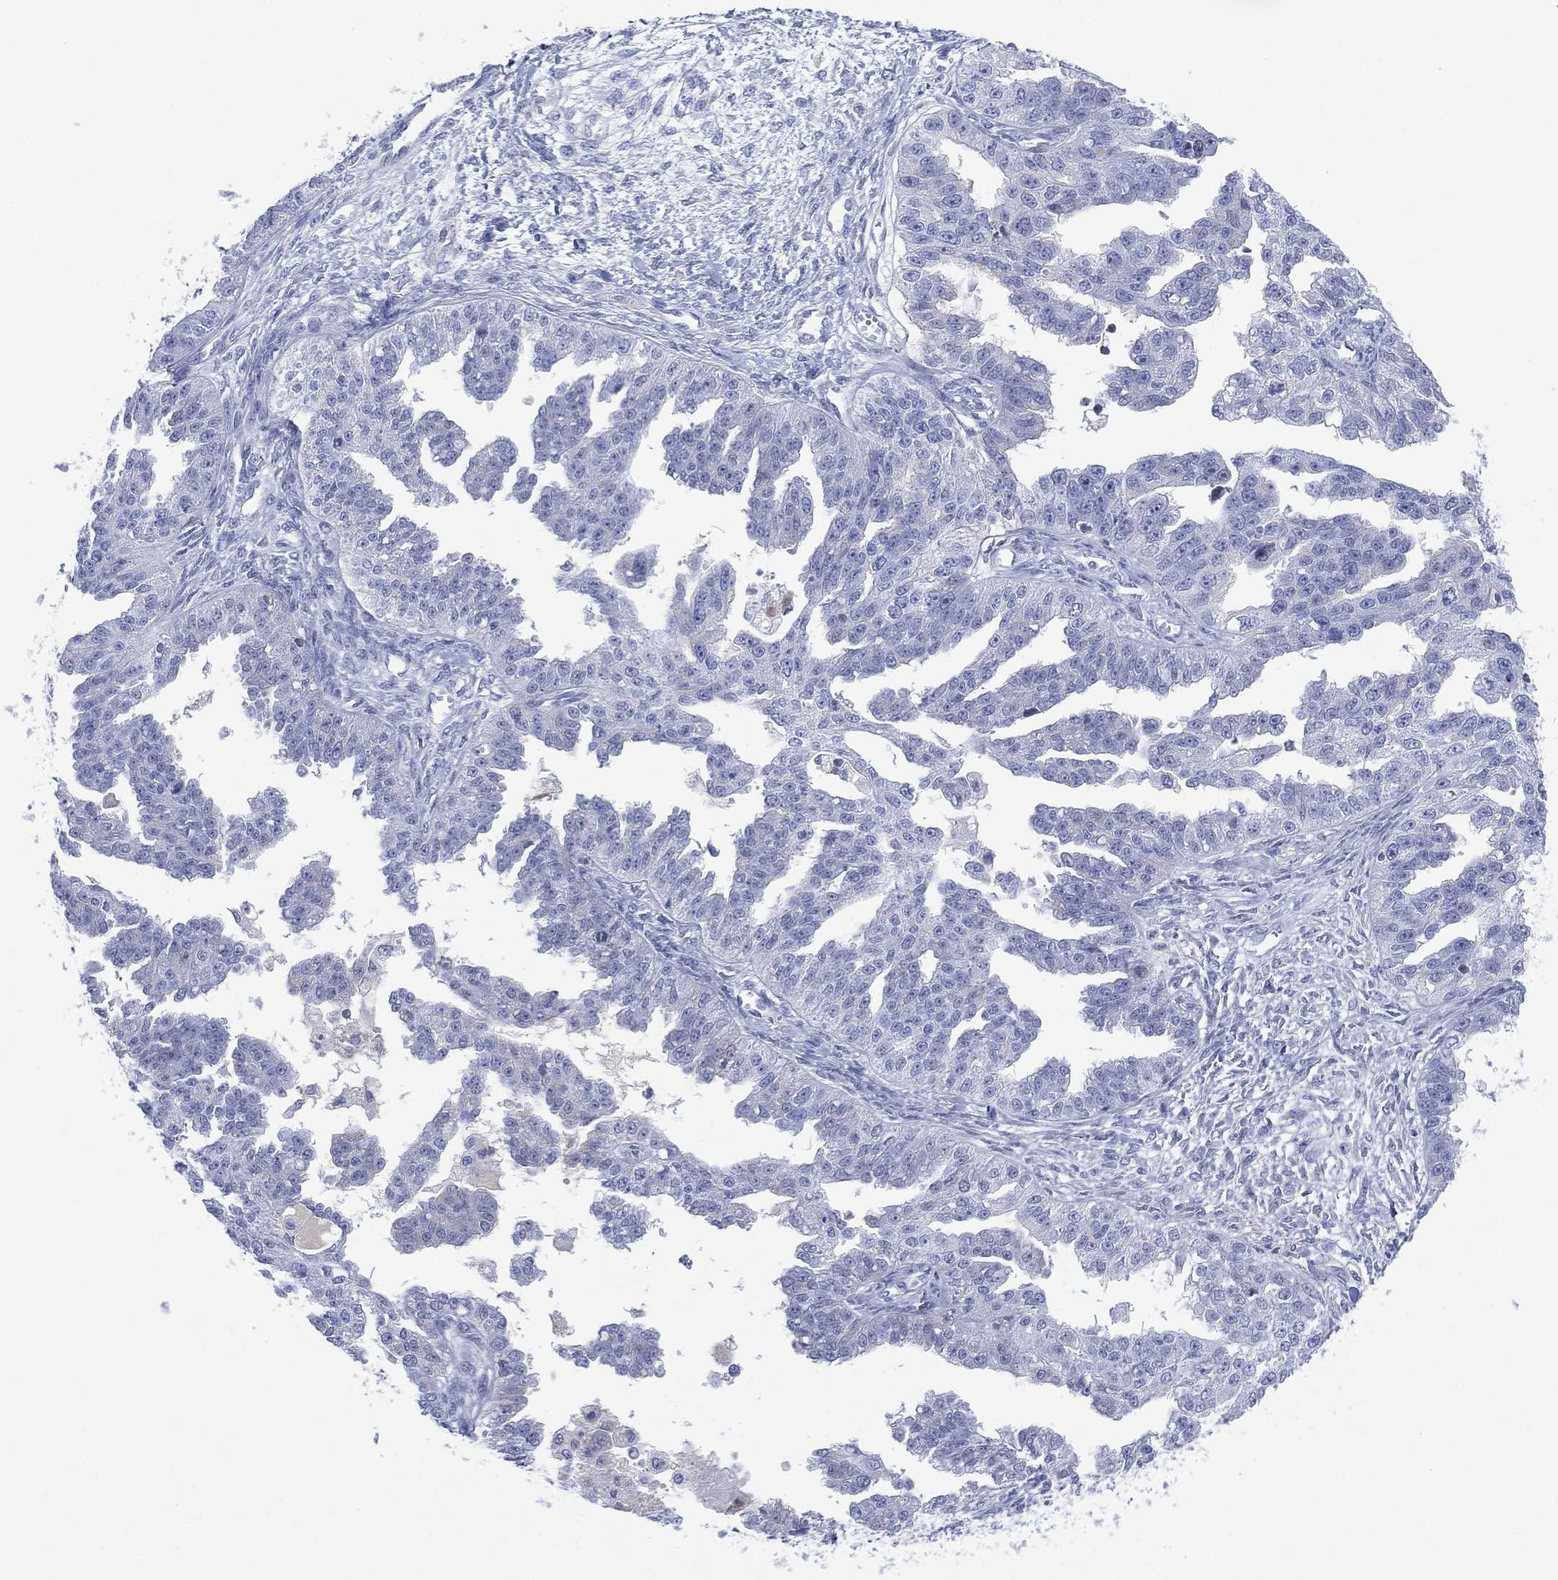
{"staining": {"intensity": "negative", "quantity": "none", "location": "none"}, "tissue": "ovarian cancer", "cell_type": "Tumor cells", "image_type": "cancer", "snomed": [{"axis": "morphology", "description": "Cystadenocarcinoma, serous, NOS"}, {"axis": "topography", "description": "Ovary"}], "caption": "A high-resolution image shows IHC staining of serous cystadenocarcinoma (ovarian), which shows no significant positivity in tumor cells.", "gene": "SEPTIN1", "patient": {"sex": "female", "age": 58}}